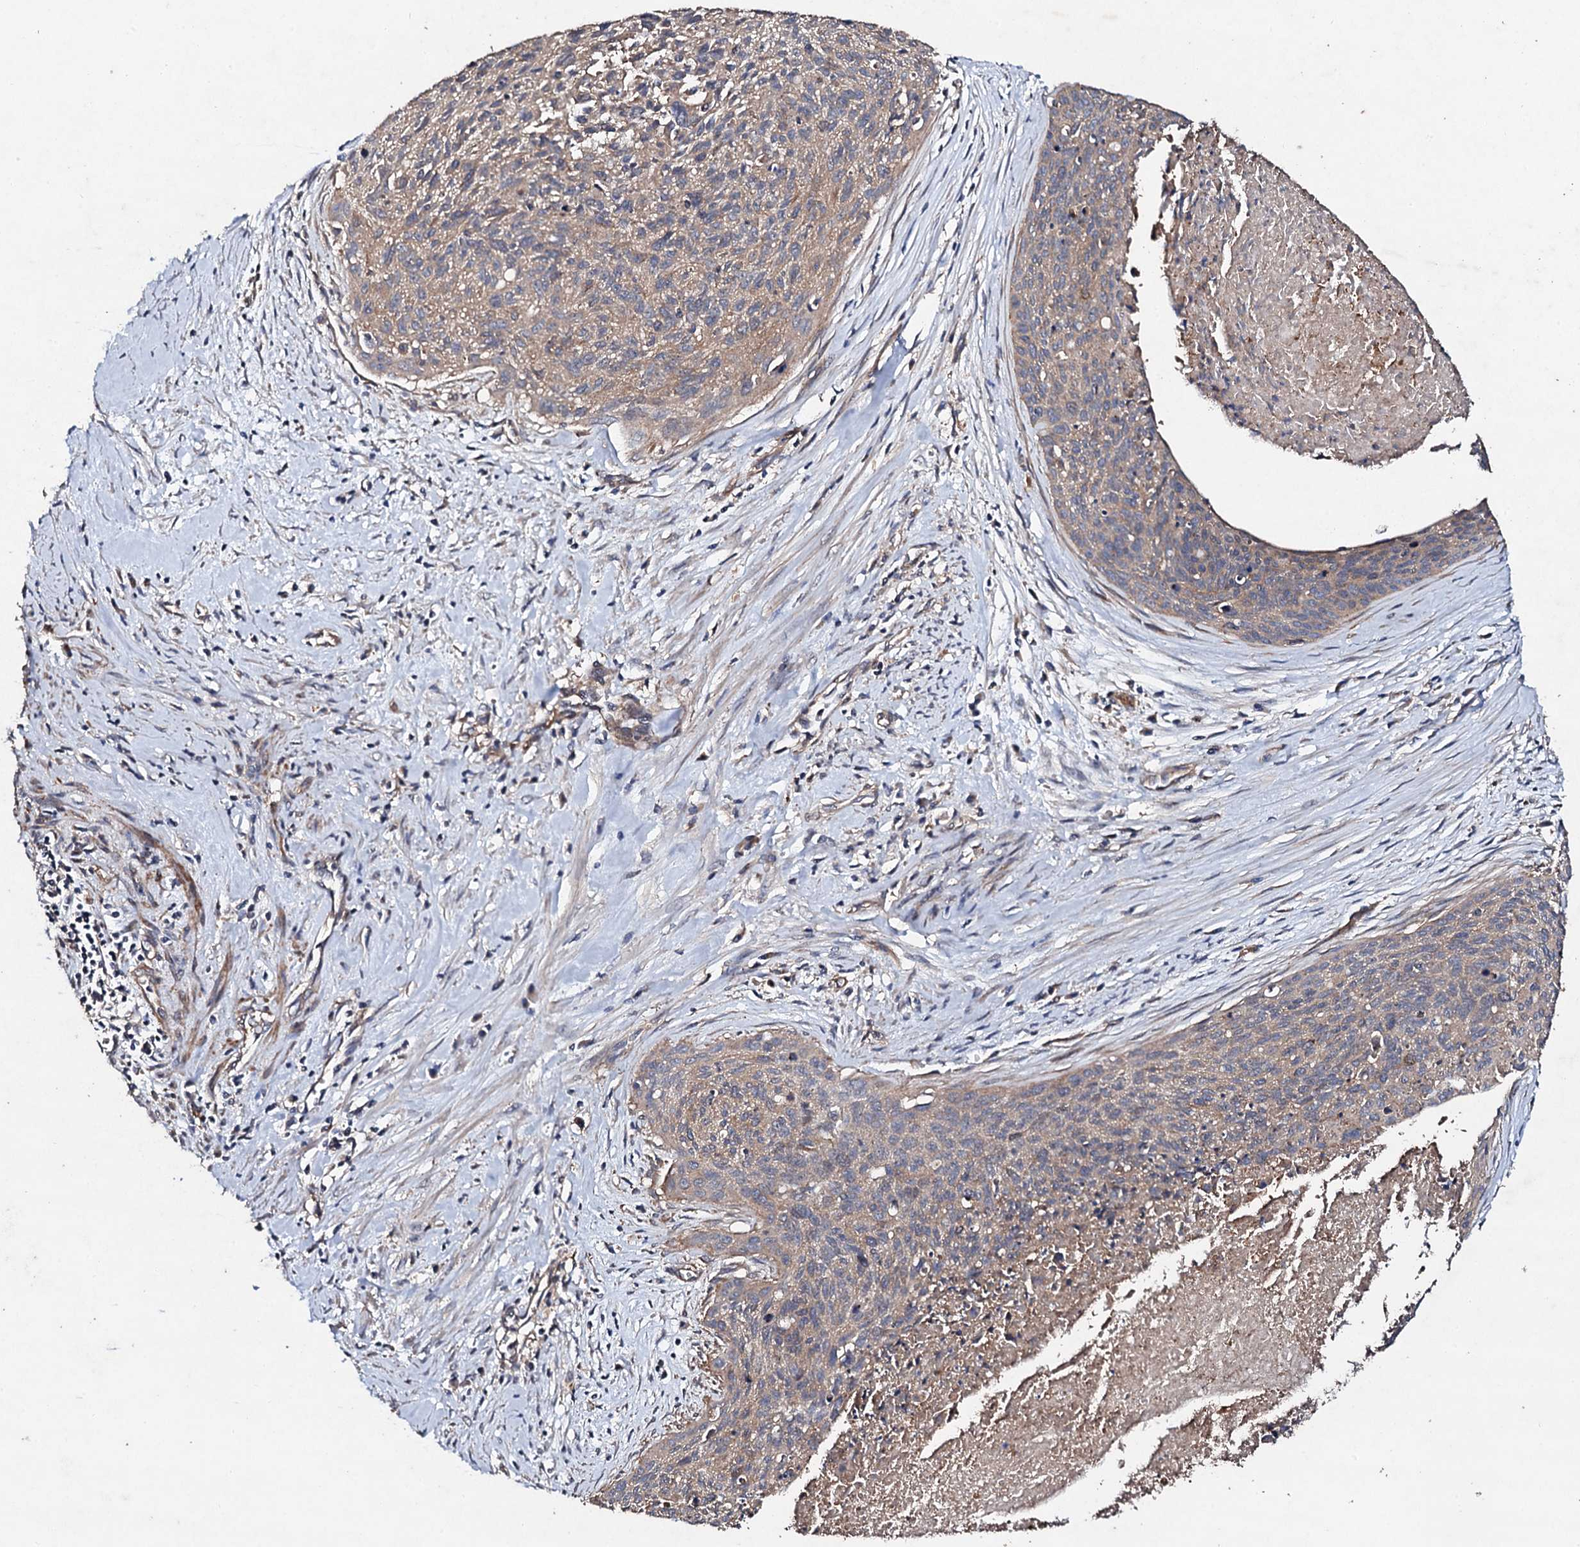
{"staining": {"intensity": "weak", "quantity": ">75%", "location": "cytoplasmic/membranous"}, "tissue": "cervical cancer", "cell_type": "Tumor cells", "image_type": "cancer", "snomed": [{"axis": "morphology", "description": "Squamous cell carcinoma, NOS"}, {"axis": "topography", "description": "Cervix"}], "caption": "Immunohistochemistry photomicrograph of cervical cancer (squamous cell carcinoma) stained for a protein (brown), which shows low levels of weak cytoplasmic/membranous staining in approximately >75% of tumor cells.", "gene": "MOCOS", "patient": {"sex": "female", "age": 55}}